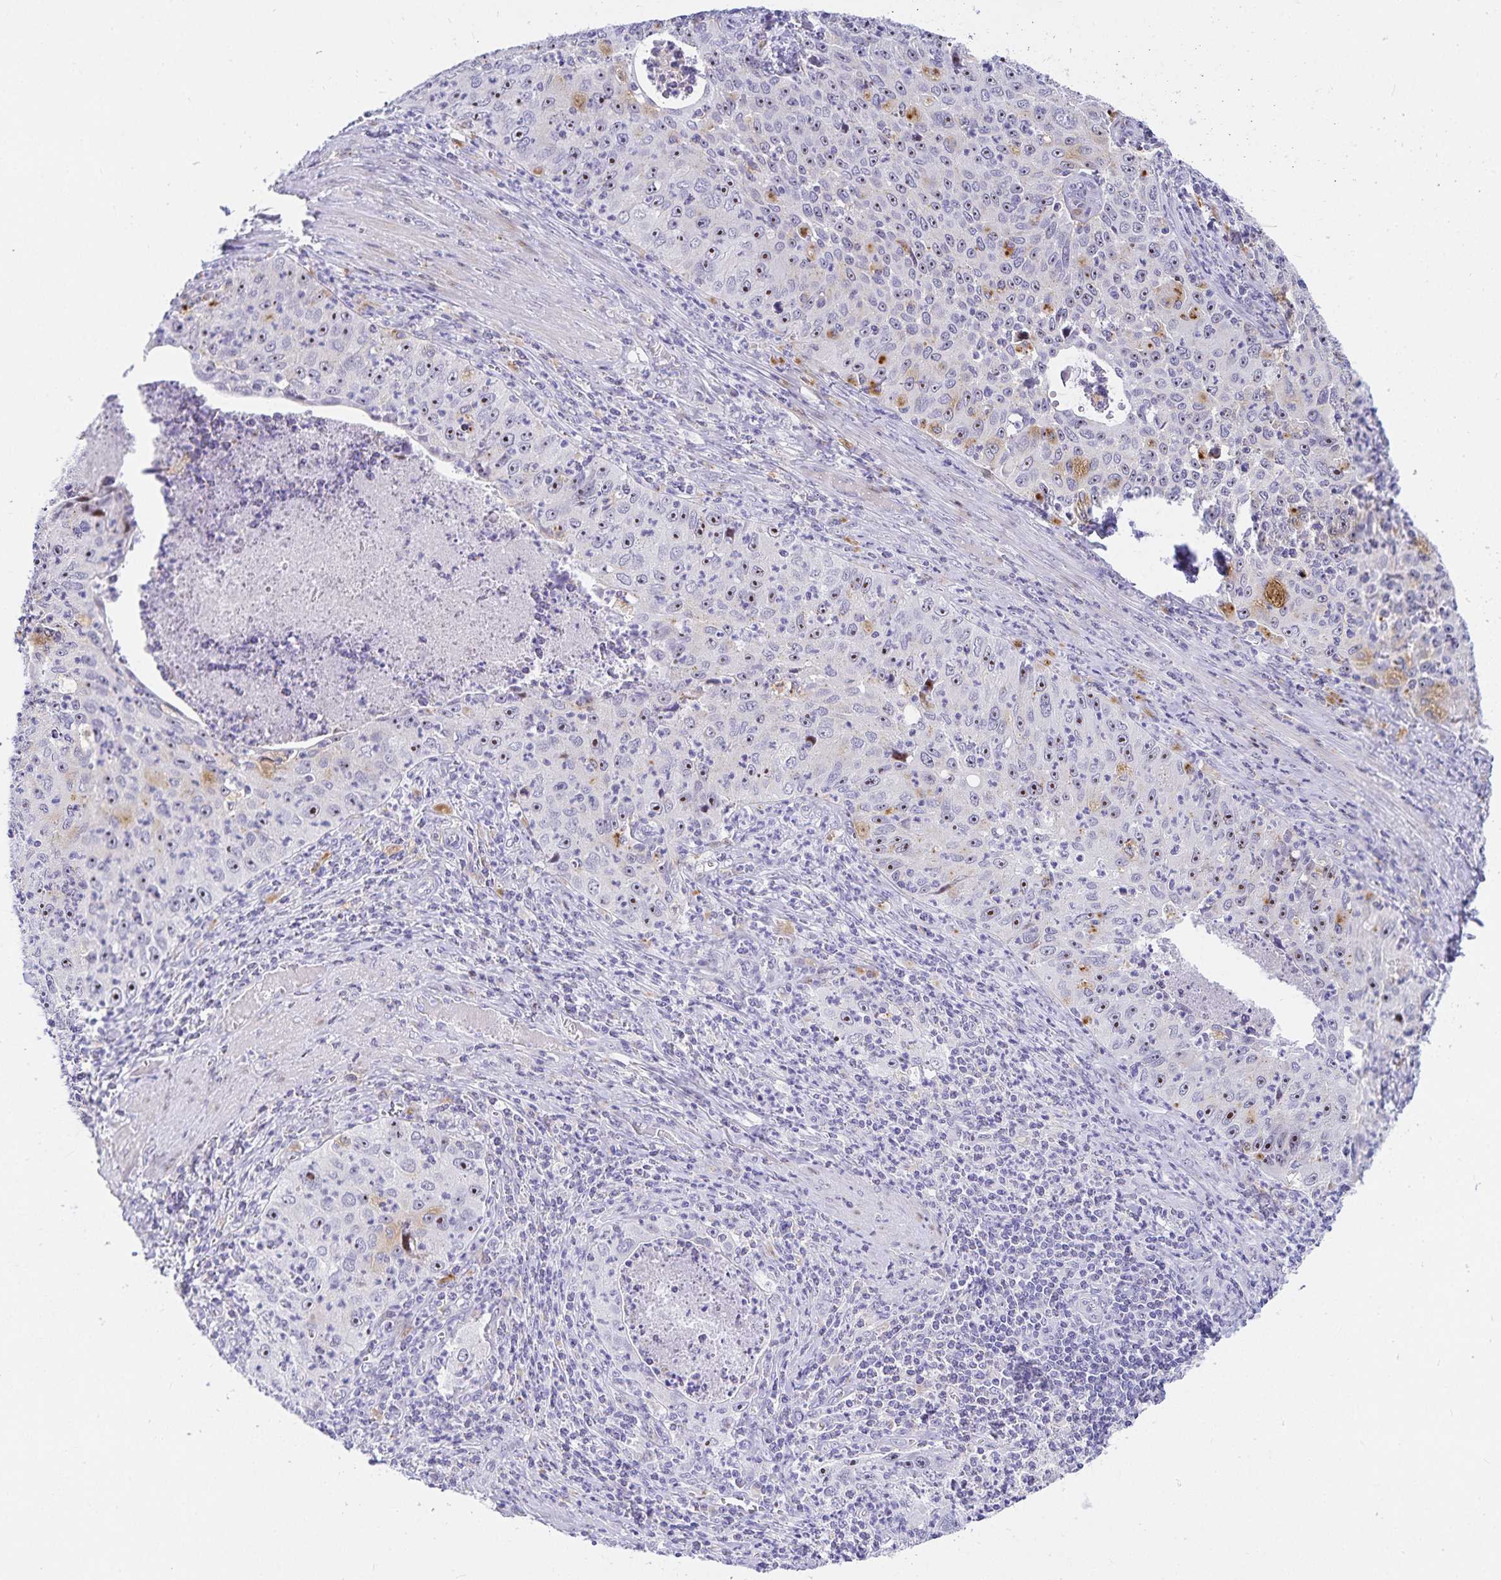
{"staining": {"intensity": "moderate", "quantity": "<25%", "location": "nuclear"}, "tissue": "cervical cancer", "cell_type": "Tumor cells", "image_type": "cancer", "snomed": [{"axis": "morphology", "description": "Squamous cell carcinoma, NOS"}, {"axis": "topography", "description": "Cervix"}], "caption": "A brown stain highlights moderate nuclear positivity of a protein in human cervical squamous cell carcinoma tumor cells.", "gene": "KBTBD13", "patient": {"sex": "female", "age": 30}}